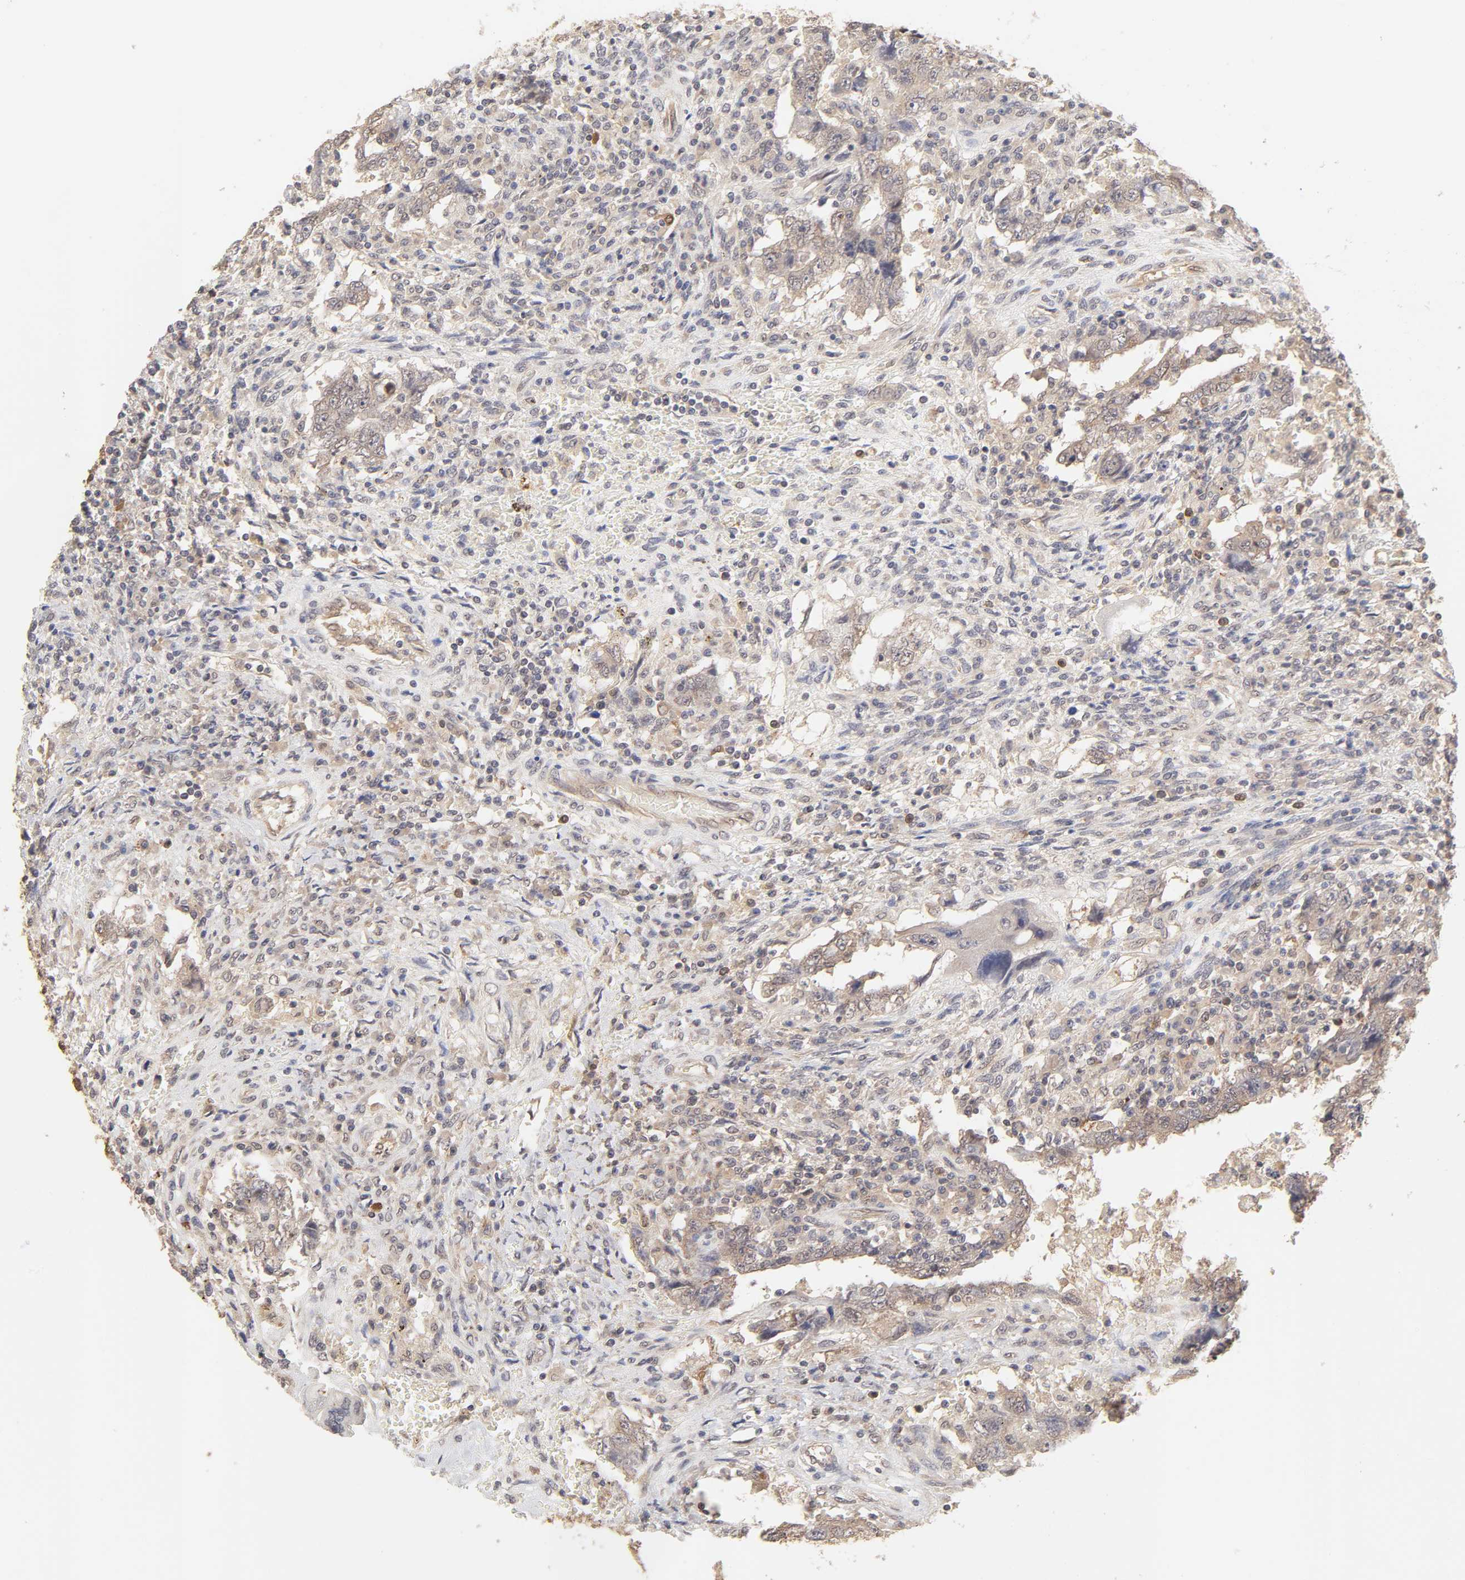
{"staining": {"intensity": "weak", "quantity": "25%-75%", "location": "cytoplasmic/membranous"}, "tissue": "testis cancer", "cell_type": "Tumor cells", "image_type": "cancer", "snomed": [{"axis": "morphology", "description": "Carcinoma, Embryonal, NOS"}, {"axis": "topography", "description": "Testis"}], "caption": "Testis cancer (embryonal carcinoma) stained with a brown dye exhibits weak cytoplasmic/membranous positive positivity in about 25%-75% of tumor cells.", "gene": "MAPK1", "patient": {"sex": "male", "age": 26}}